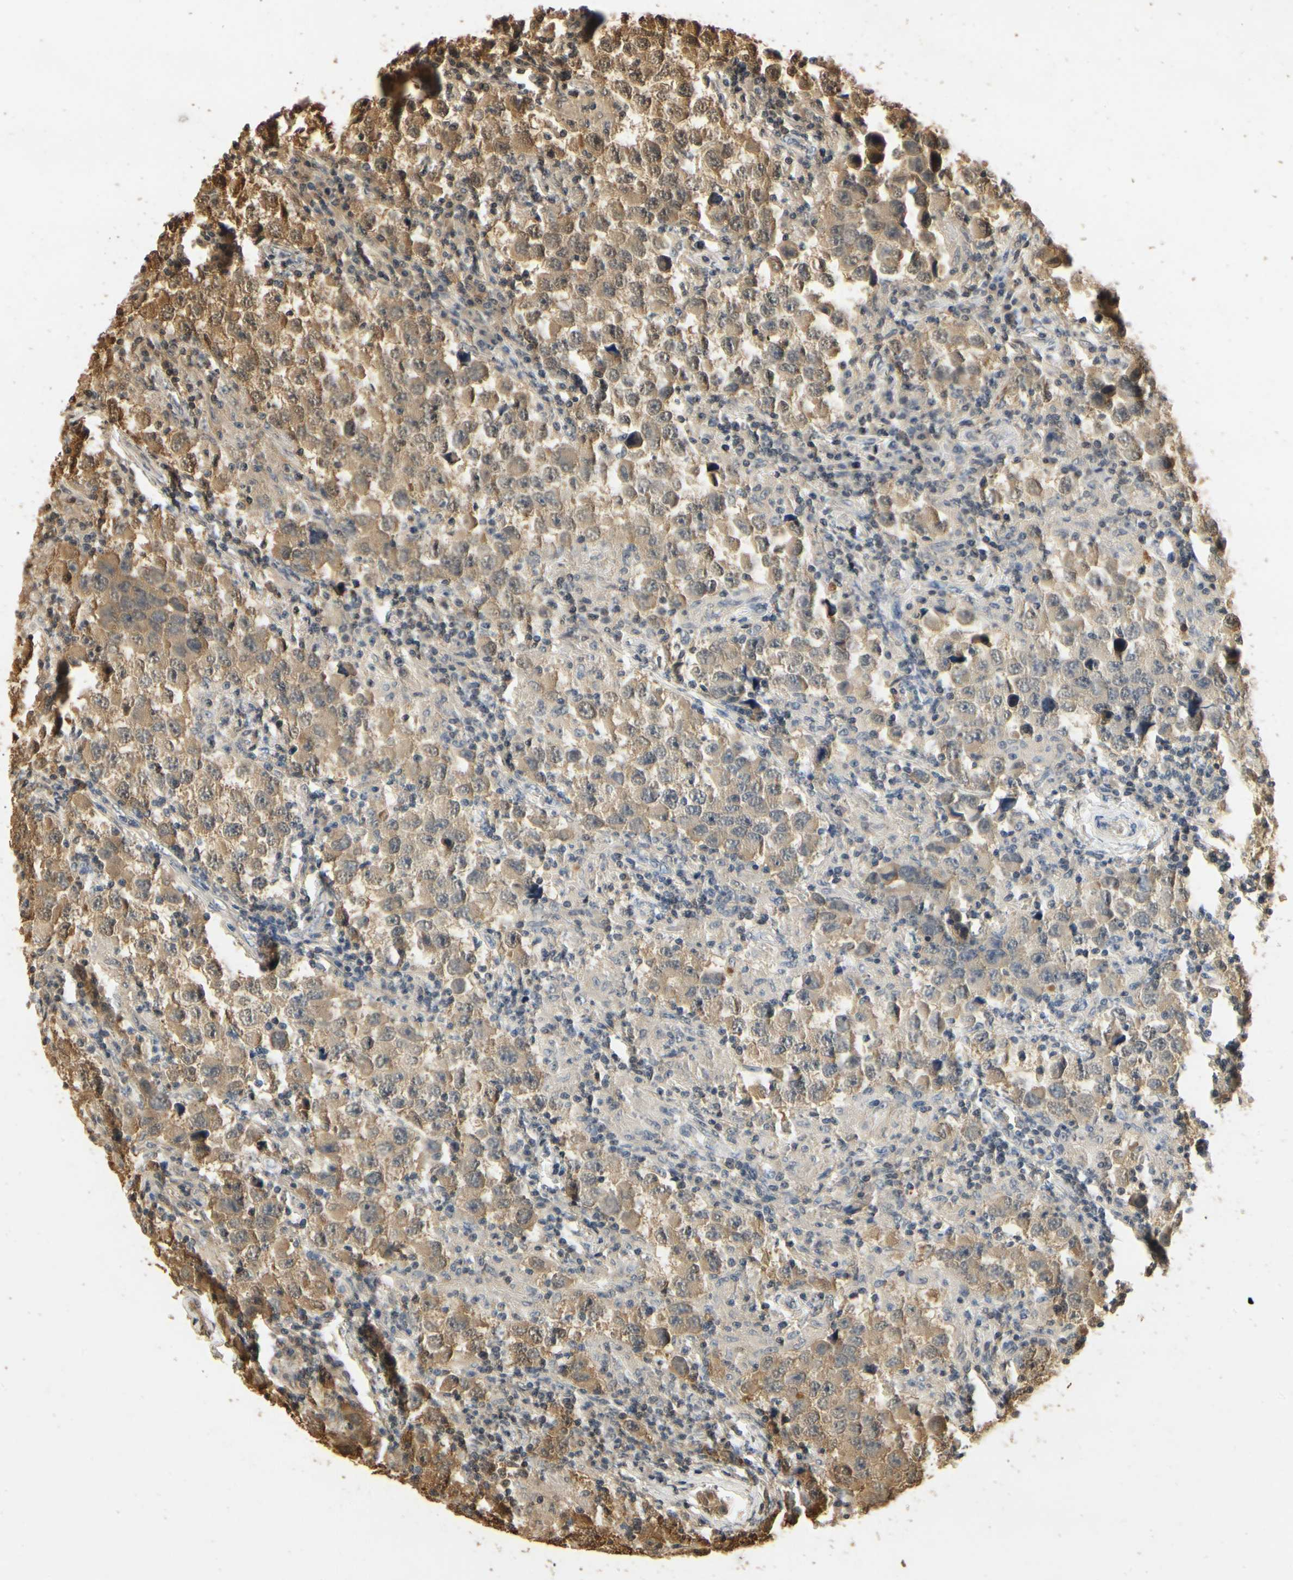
{"staining": {"intensity": "moderate", "quantity": ">75%", "location": "cytoplasmic/membranous"}, "tissue": "testis cancer", "cell_type": "Tumor cells", "image_type": "cancer", "snomed": [{"axis": "morphology", "description": "Carcinoma, Embryonal, NOS"}, {"axis": "topography", "description": "Testis"}], "caption": "A high-resolution micrograph shows immunohistochemistry staining of testis embryonal carcinoma, which demonstrates moderate cytoplasmic/membranous positivity in approximately >75% of tumor cells.", "gene": "SOD1", "patient": {"sex": "male", "age": 21}}